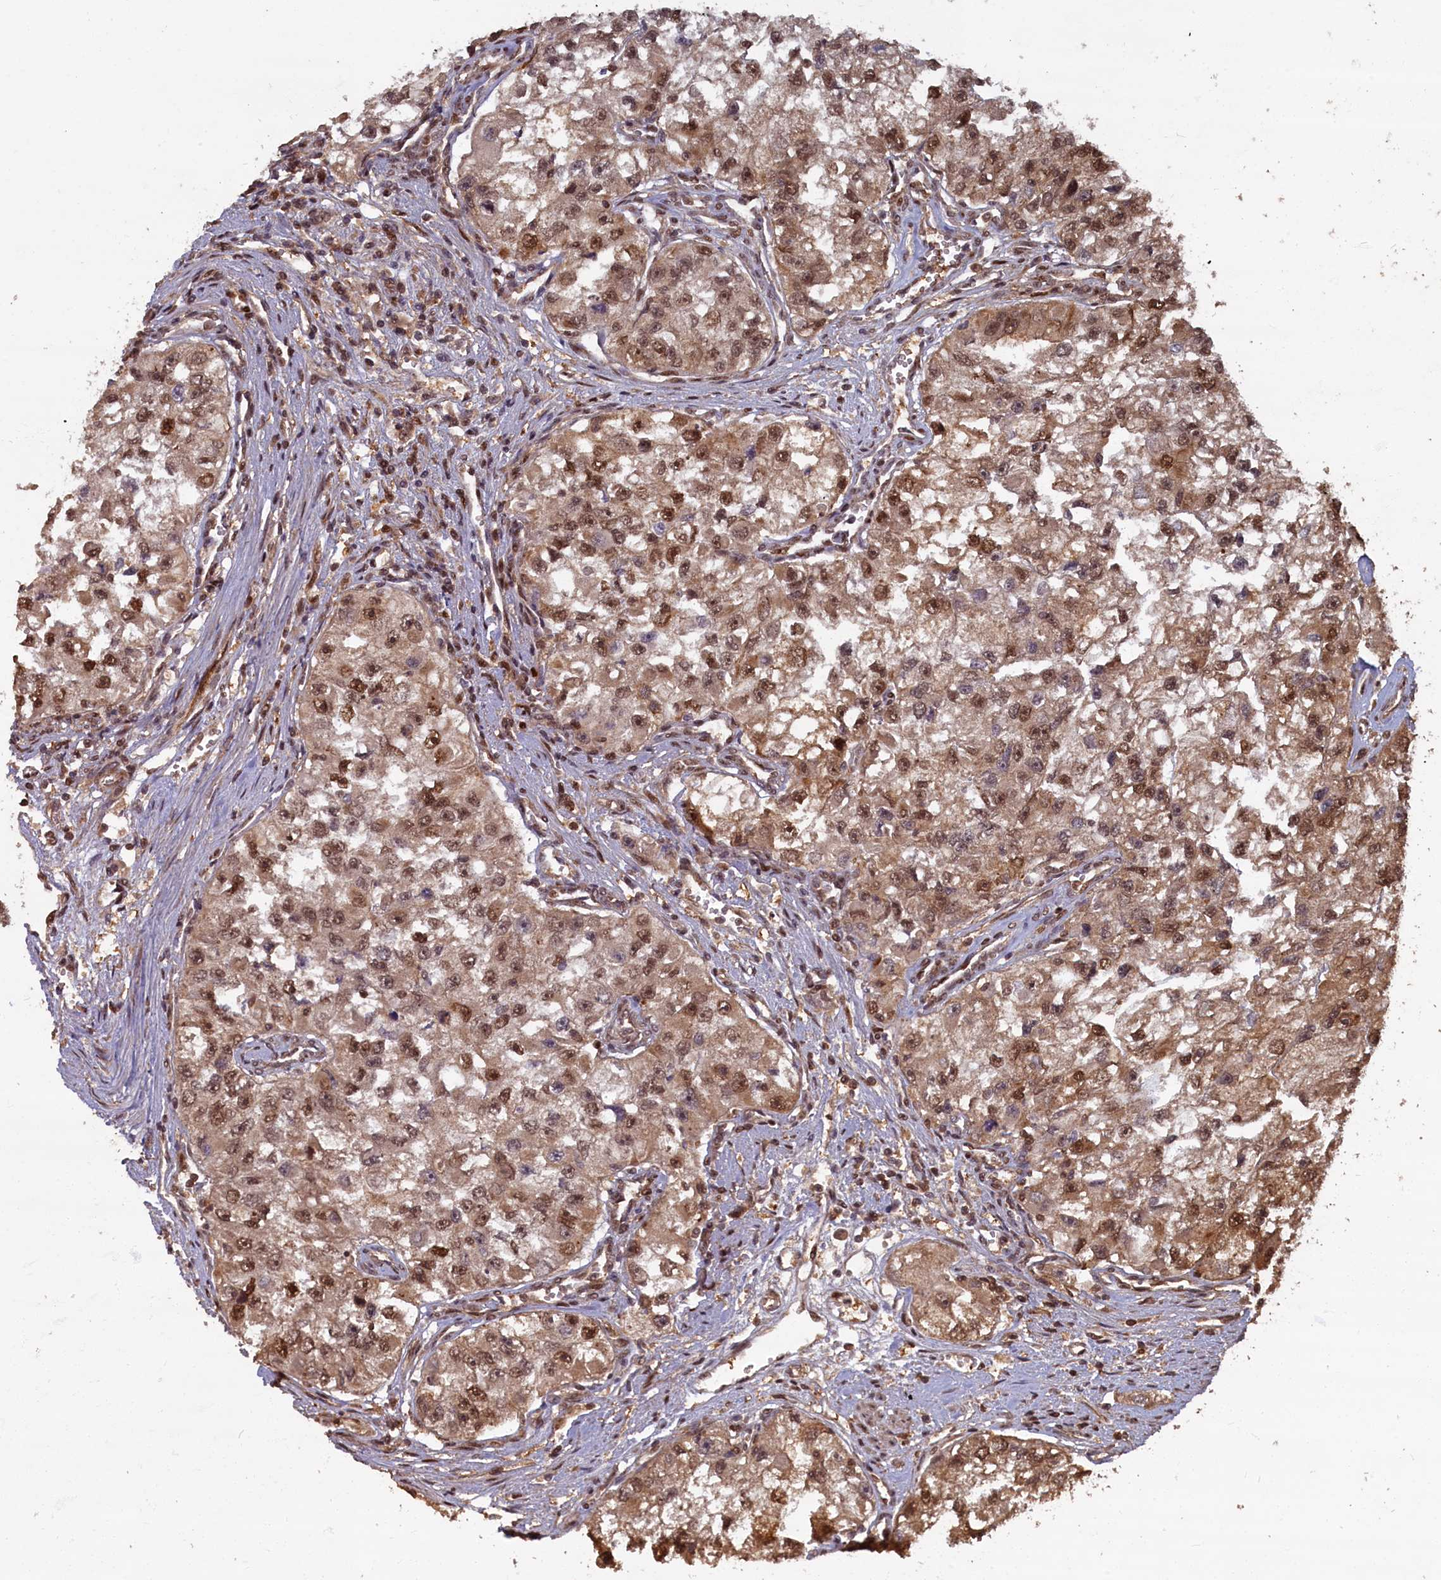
{"staining": {"intensity": "moderate", "quantity": ">75%", "location": "cytoplasmic/membranous,nuclear"}, "tissue": "renal cancer", "cell_type": "Tumor cells", "image_type": "cancer", "snomed": [{"axis": "morphology", "description": "Adenocarcinoma, NOS"}, {"axis": "topography", "description": "Kidney"}], "caption": "A brown stain highlights moderate cytoplasmic/membranous and nuclear staining of a protein in renal cancer (adenocarcinoma) tumor cells.", "gene": "HIF3A", "patient": {"sex": "male", "age": 63}}